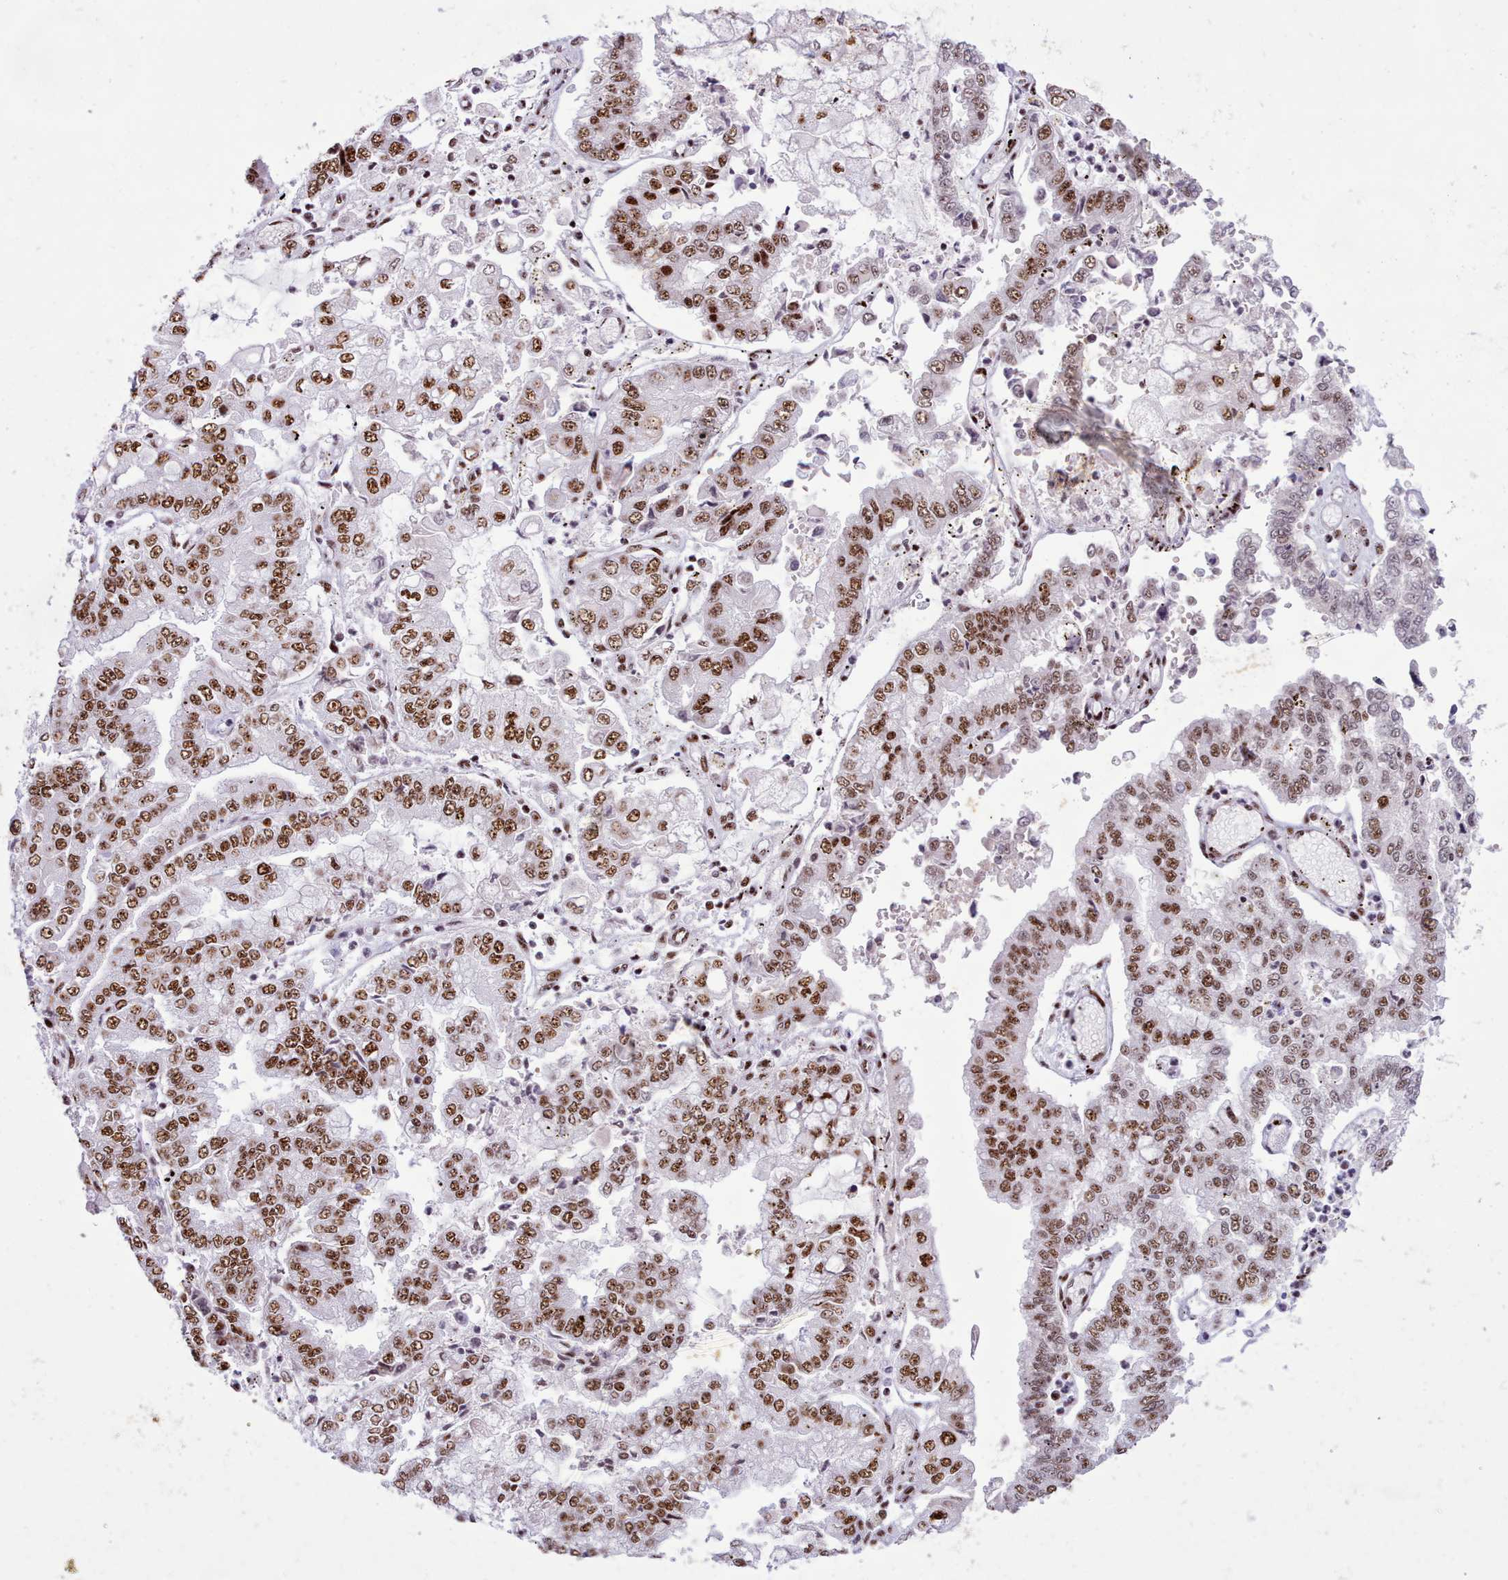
{"staining": {"intensity": "strong", "quantity": ">75%", "location": "nuclear"}, "tissue": "stomach cancer", "cell_type": "Tumor cells", "image_type": "cancer", "snomed": [{"axis": "morphology", "description": "Adenocarcinoma, NOS"}, {"axis": "topography", "description": "Stomach"}], "caption": "Immunohistochemistry (IHC) micrograph of human stomach adenocarcinoma stained for a protein (brown), which shows high levels of strong nuclear positivity in about >75% of tumor cells.", "gene": "TMEM35B", "patient": {"sex": "male", "age": 76}}